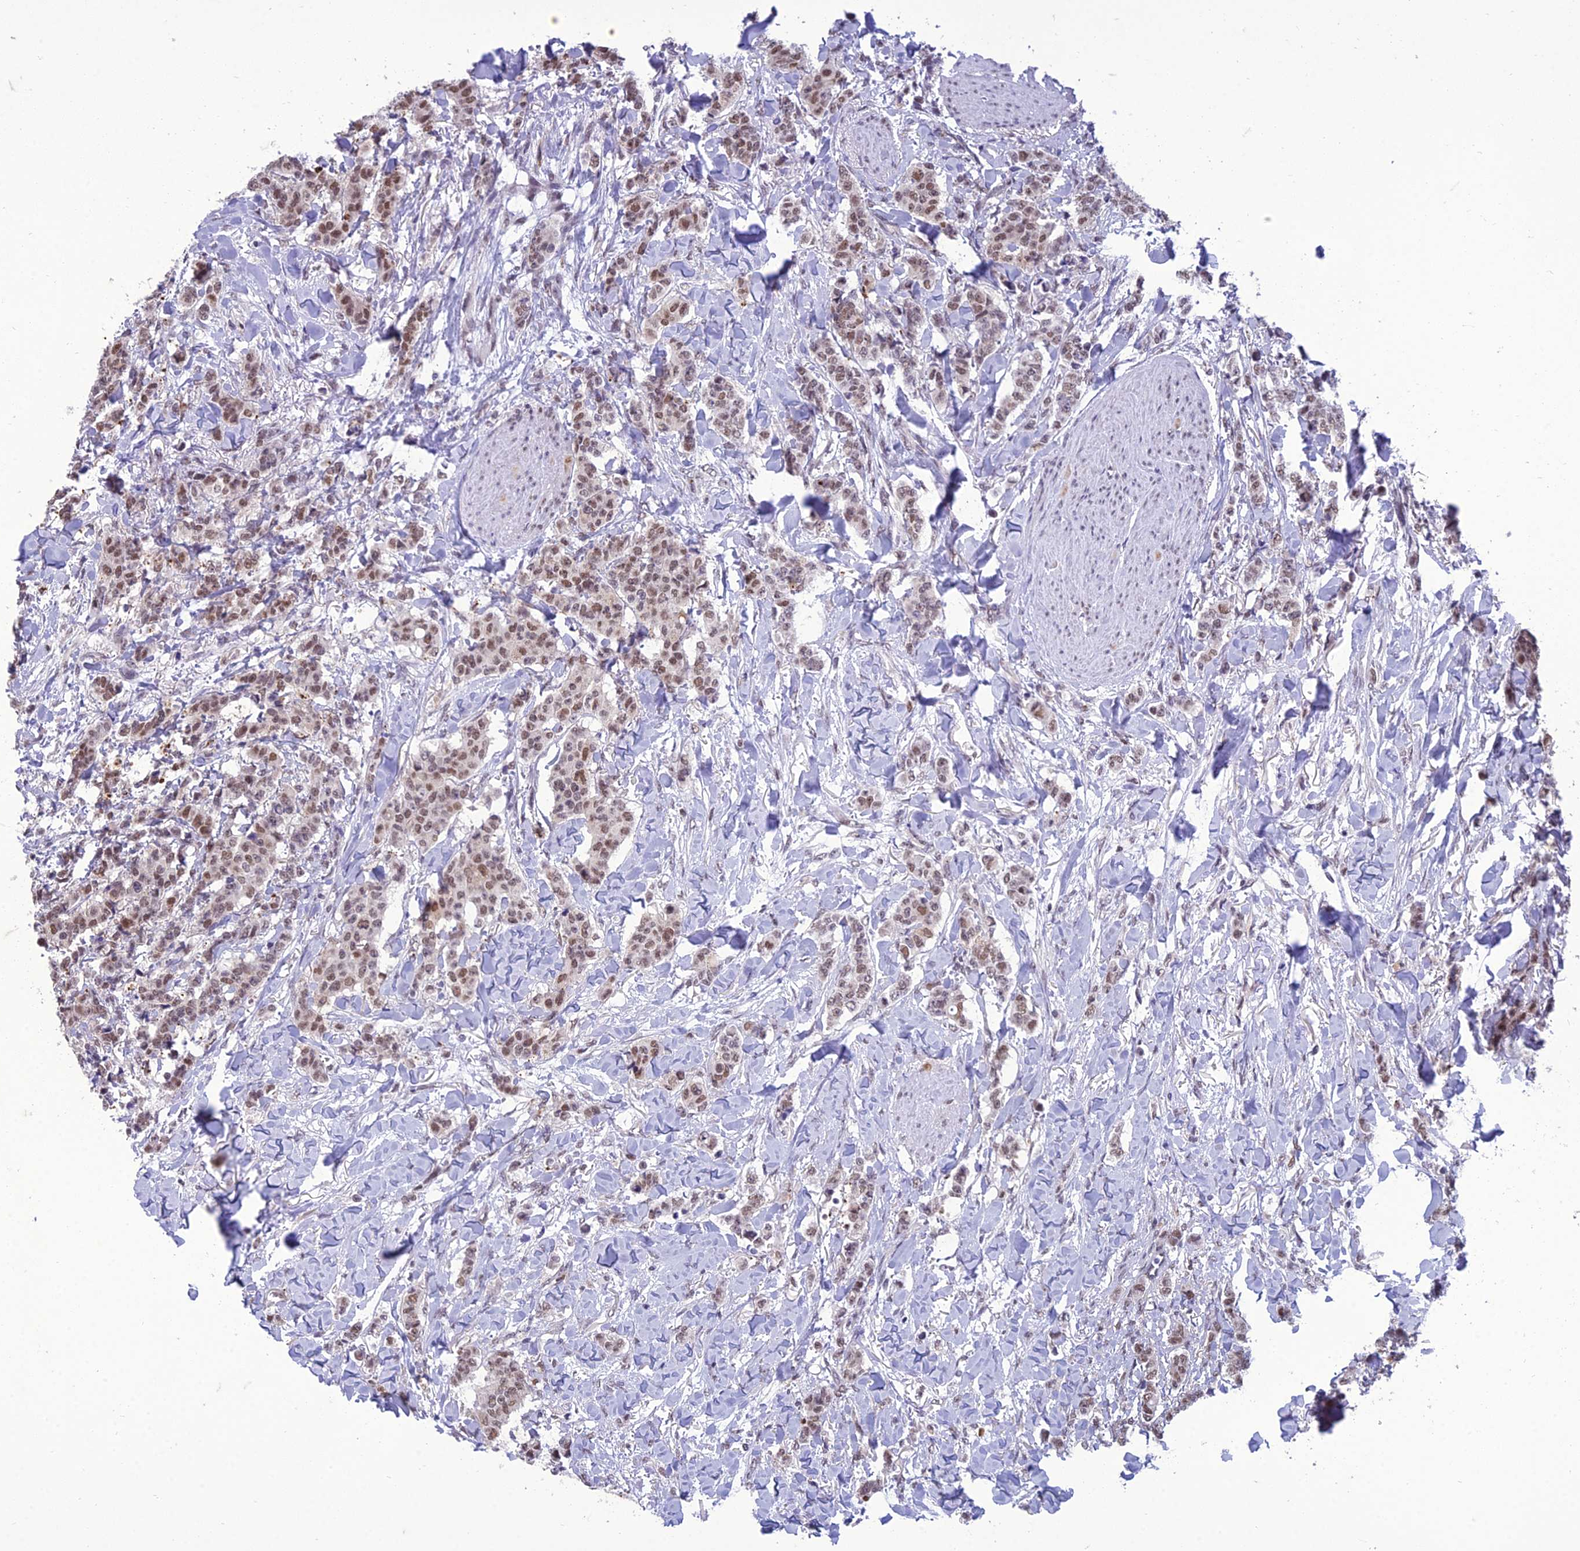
{"staining": {"intensity": "weak", "quantity": ">75%", "location": "nuclear"}, "tissue": "breast cancer", "cell_type": "Tumor cells", "image_type": "cancer", "snomed": [{"axis": "morphology", "description": "Duct carcinoma"}, {"axis": "topography", "description": "Breast"}], "caption": "This is a micrograph of immunohistochemistry (IHC) staining of infiltrating ductal carcinoma (breast), which shows weak positivity in the nuclear of tumor cells.", "gene": "RANBP3", "patient": {"sex": "female", "age": 40}}